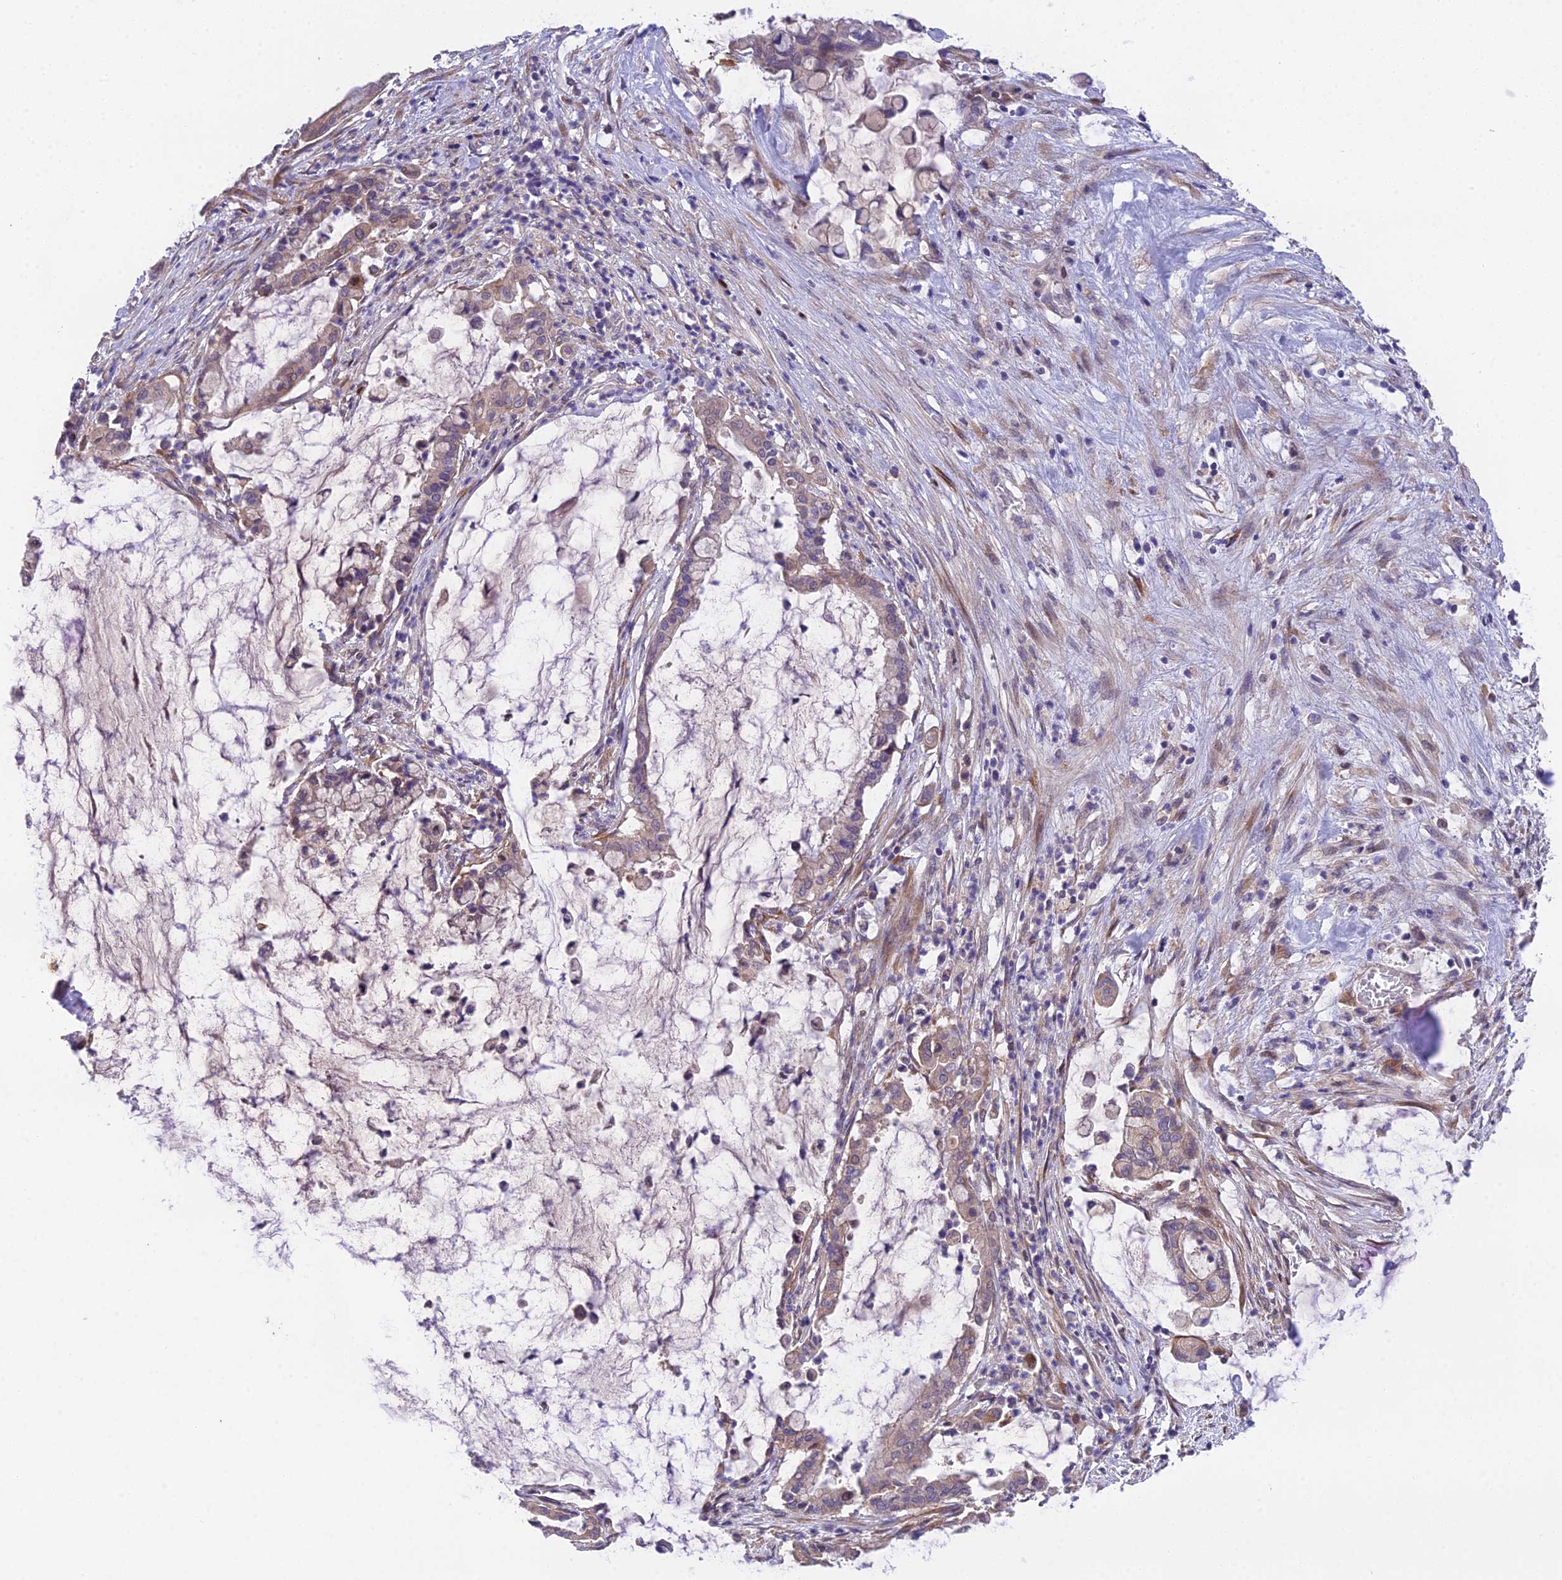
{"staining": {"intensity": "weak", "quantity": "<25%", "location": "cytoplasmic/membranous"}, "tissue": "pancreatic cancer", "cell_type": "Tumor cells", "image_type": "cancer", "snomed": [{"axis": "morphology", "description": "Adenocarcinoma, NOS"}, {"axis": "topography", "description": "Pancreas"}], "caption": "The image shows no significant expression in tumor cells of pancreatic cancer.", "gene": "PUS10", "patient": {"sex": "male", "age": 41}}